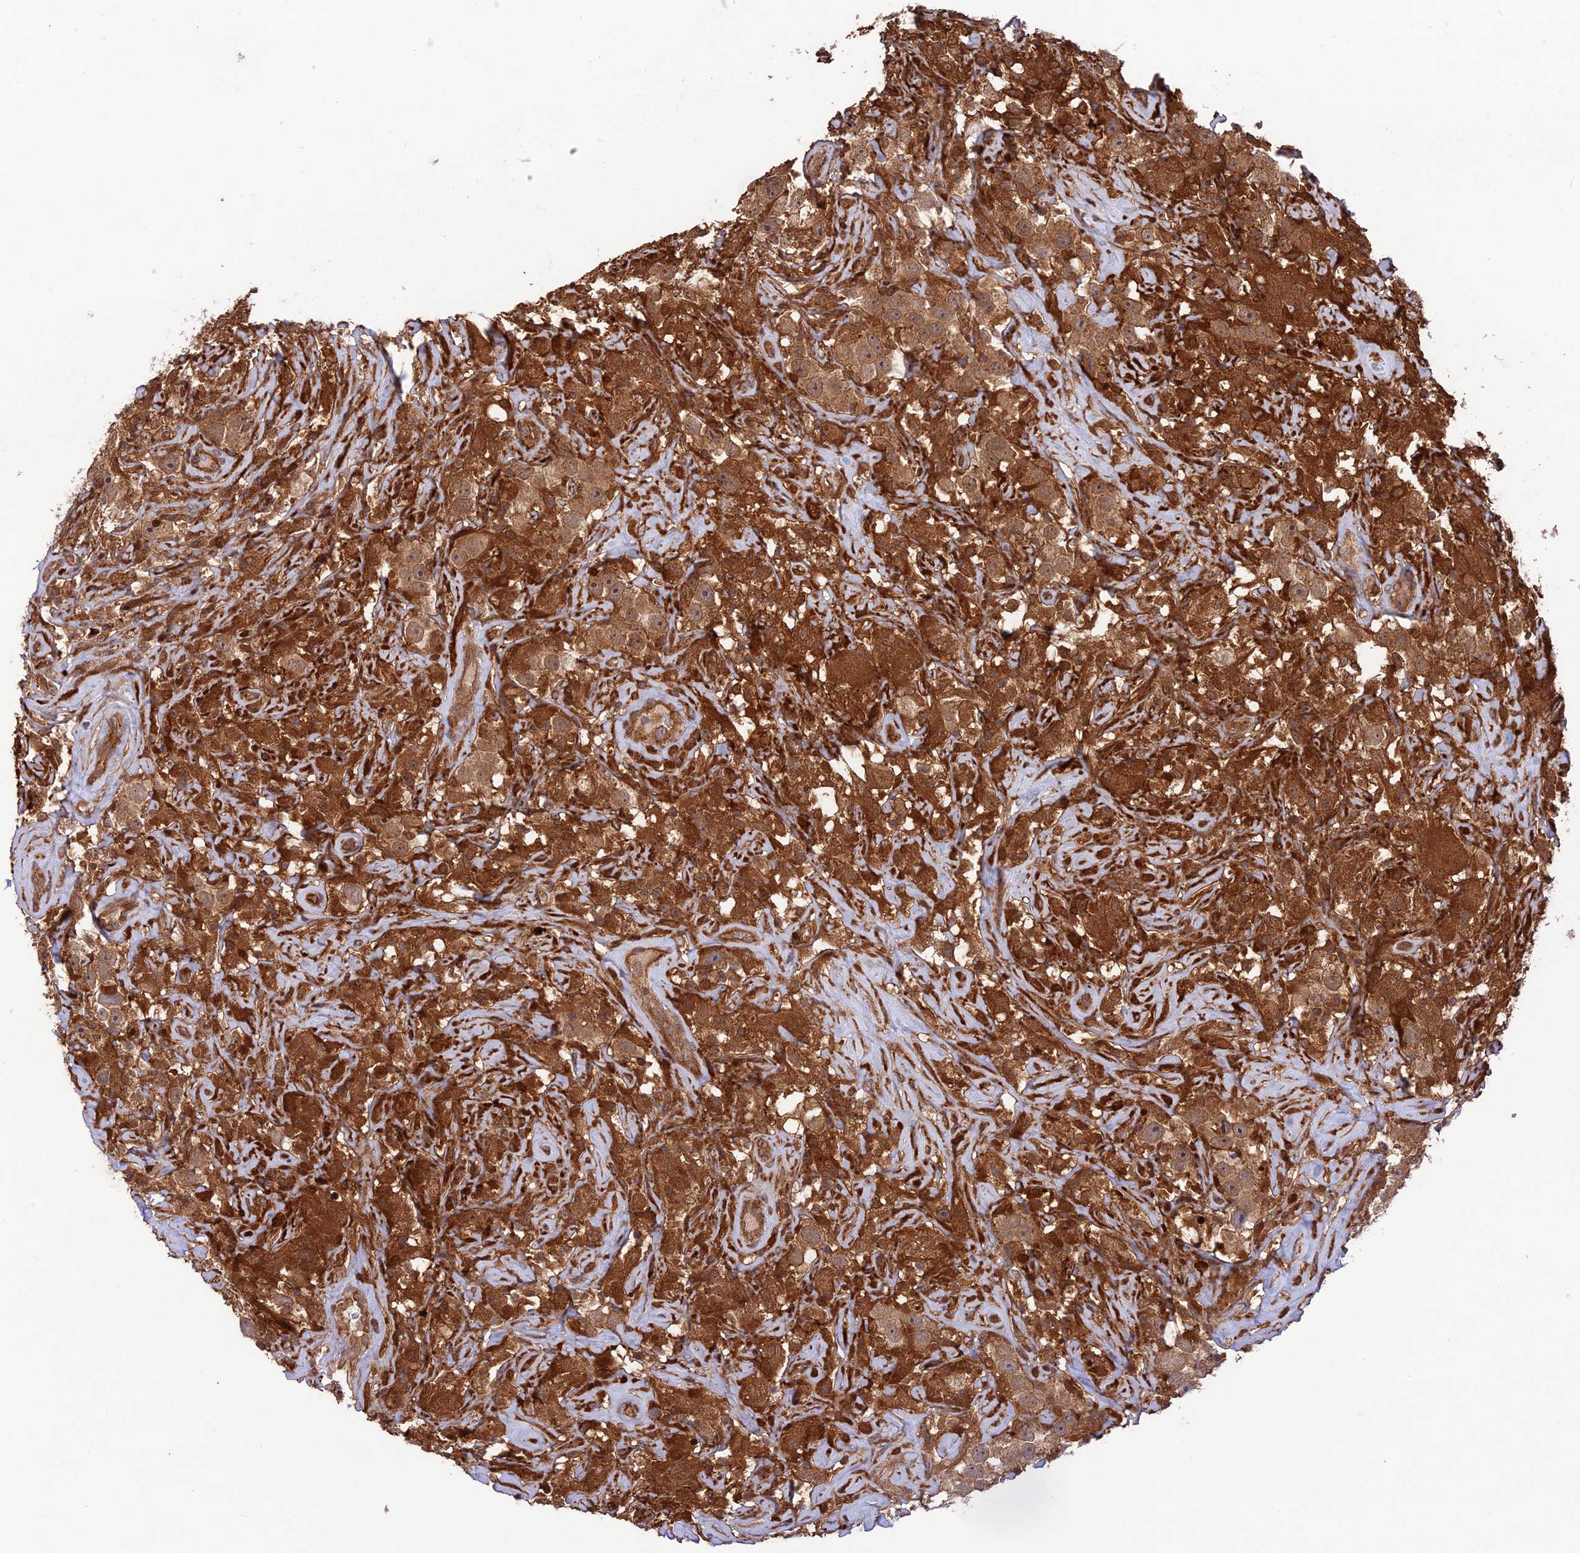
{"staining": {"intensity": "moderate", "quantity": ">75%", "location": "cytoplasmic/membranous"}, "tissue": "testis cancer", "cell_type": "Tumor cells", "image_type": "cancer", "snomed": [{"axis": "morphology", "description": "Seminoma, NOS"}, {"axis": "topography", "description": "Testis"}], "caption": "Testis cancer stained for a protein (brown) shows moderate cytoplasmic/membranous positive staining in about >75% of tumor cells.", "gene": "FCHSD1", "patient": {"sex": "male", "age": 49}}